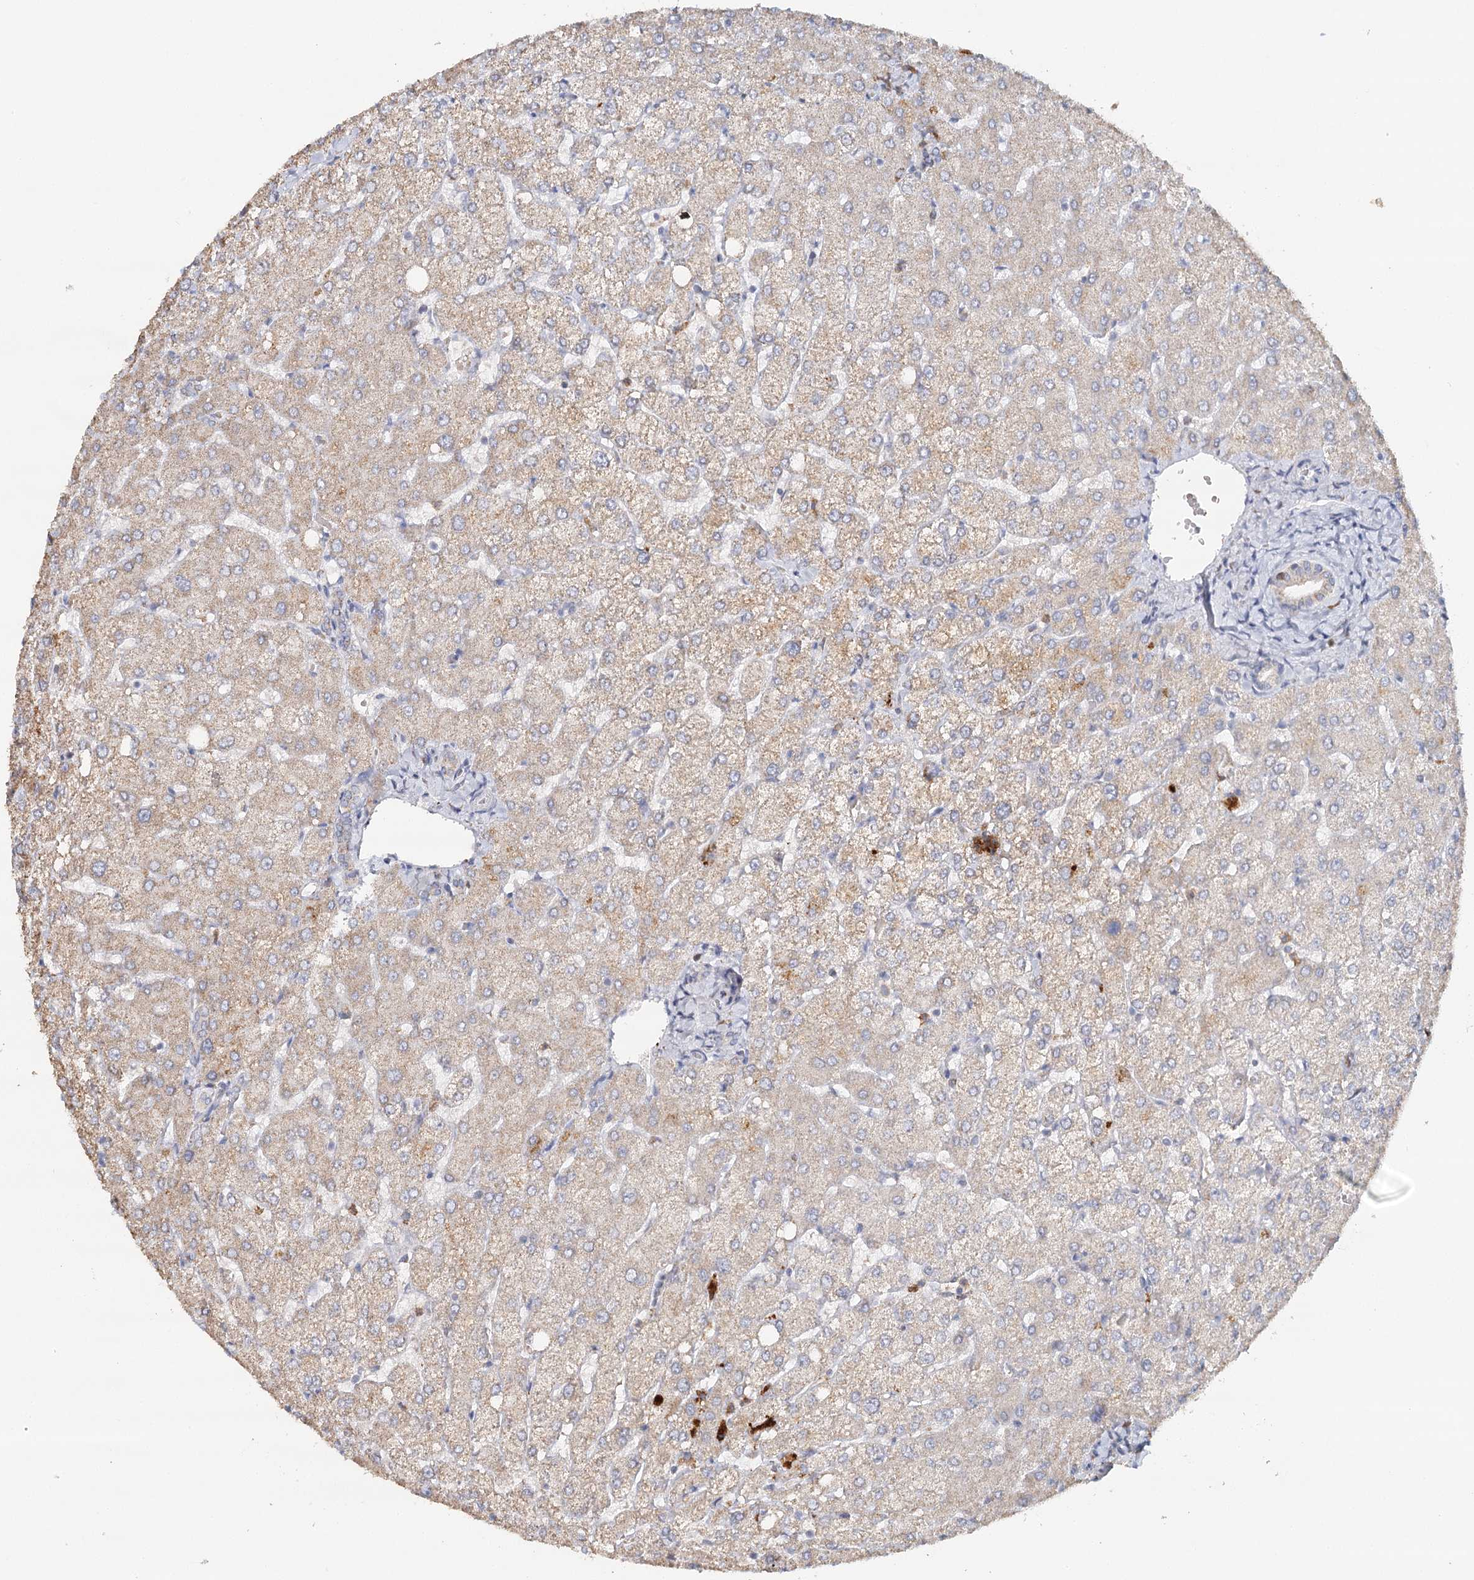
{"staining": {"intensity": "negative", "quantity": "none", "location": "none"}, "tissue": "liver", "cell_type": "Cholangiocytes", "image_type": "normal", "snomed": [{"axis": "morphology", "description": "Normal tissue, NOS"}, {"axis": "topography", "description": "Liver"}], "caption": "Cholangiocytes show no significant expression in benign liver. Brightfield microscopy of immunohistochemistry stained with DAB (brown) and hematoxylin (blue), captured at high magnification.", "gene": "MMP25", "patient": {"sex": "female", "age": 54}}